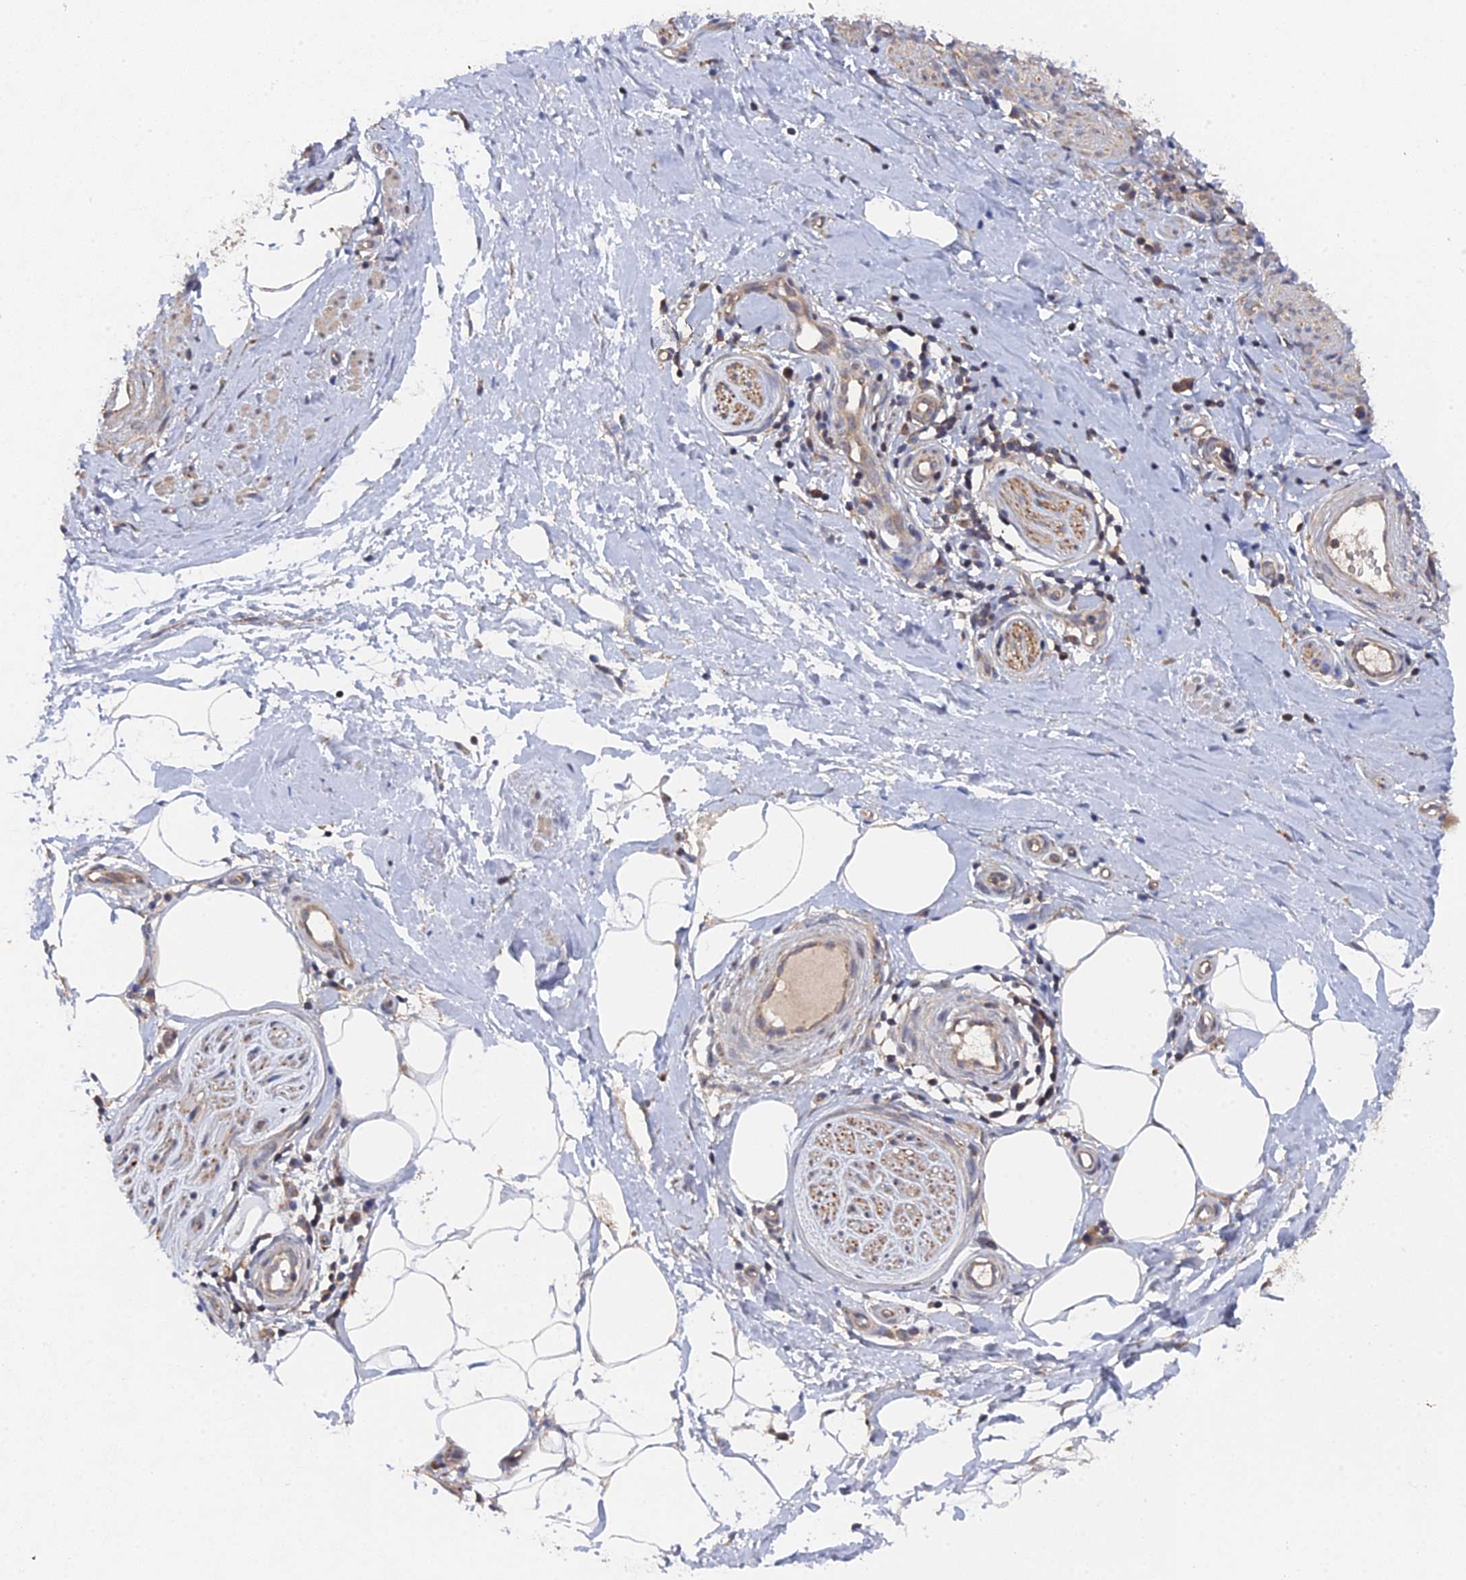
{"staining": {"intensity": "negative", "quantity": "none", "location": "none"}, "tissue": "adipose tissue", "cell_type": "Adipocytes", "image_type": "normal", "snomed": [{"axis": "morphology", "description": "Normal tissue, NOS"}, {"axis": "topography", "description": "Soft tissue"}, {"axis": "topography", "description": "Adipose tissue"}, {"axis": "topography", "description": "Vascular tissue"}, {"axis": "topography", "description": "Peripheral nerve tissue"}], "caption": "The immunohistochemistry histopathology image has no significant positivity in adipocytes of adipose tissue. (Stains: DAB (3,3'-diaminobenzidine) immunohistochemistry with hematoxylin counter stain, Microscopy: brightfield microscopy at high magnification).", "gene": "MIGA2", "patient": {"sex": "male", "age": 74}}